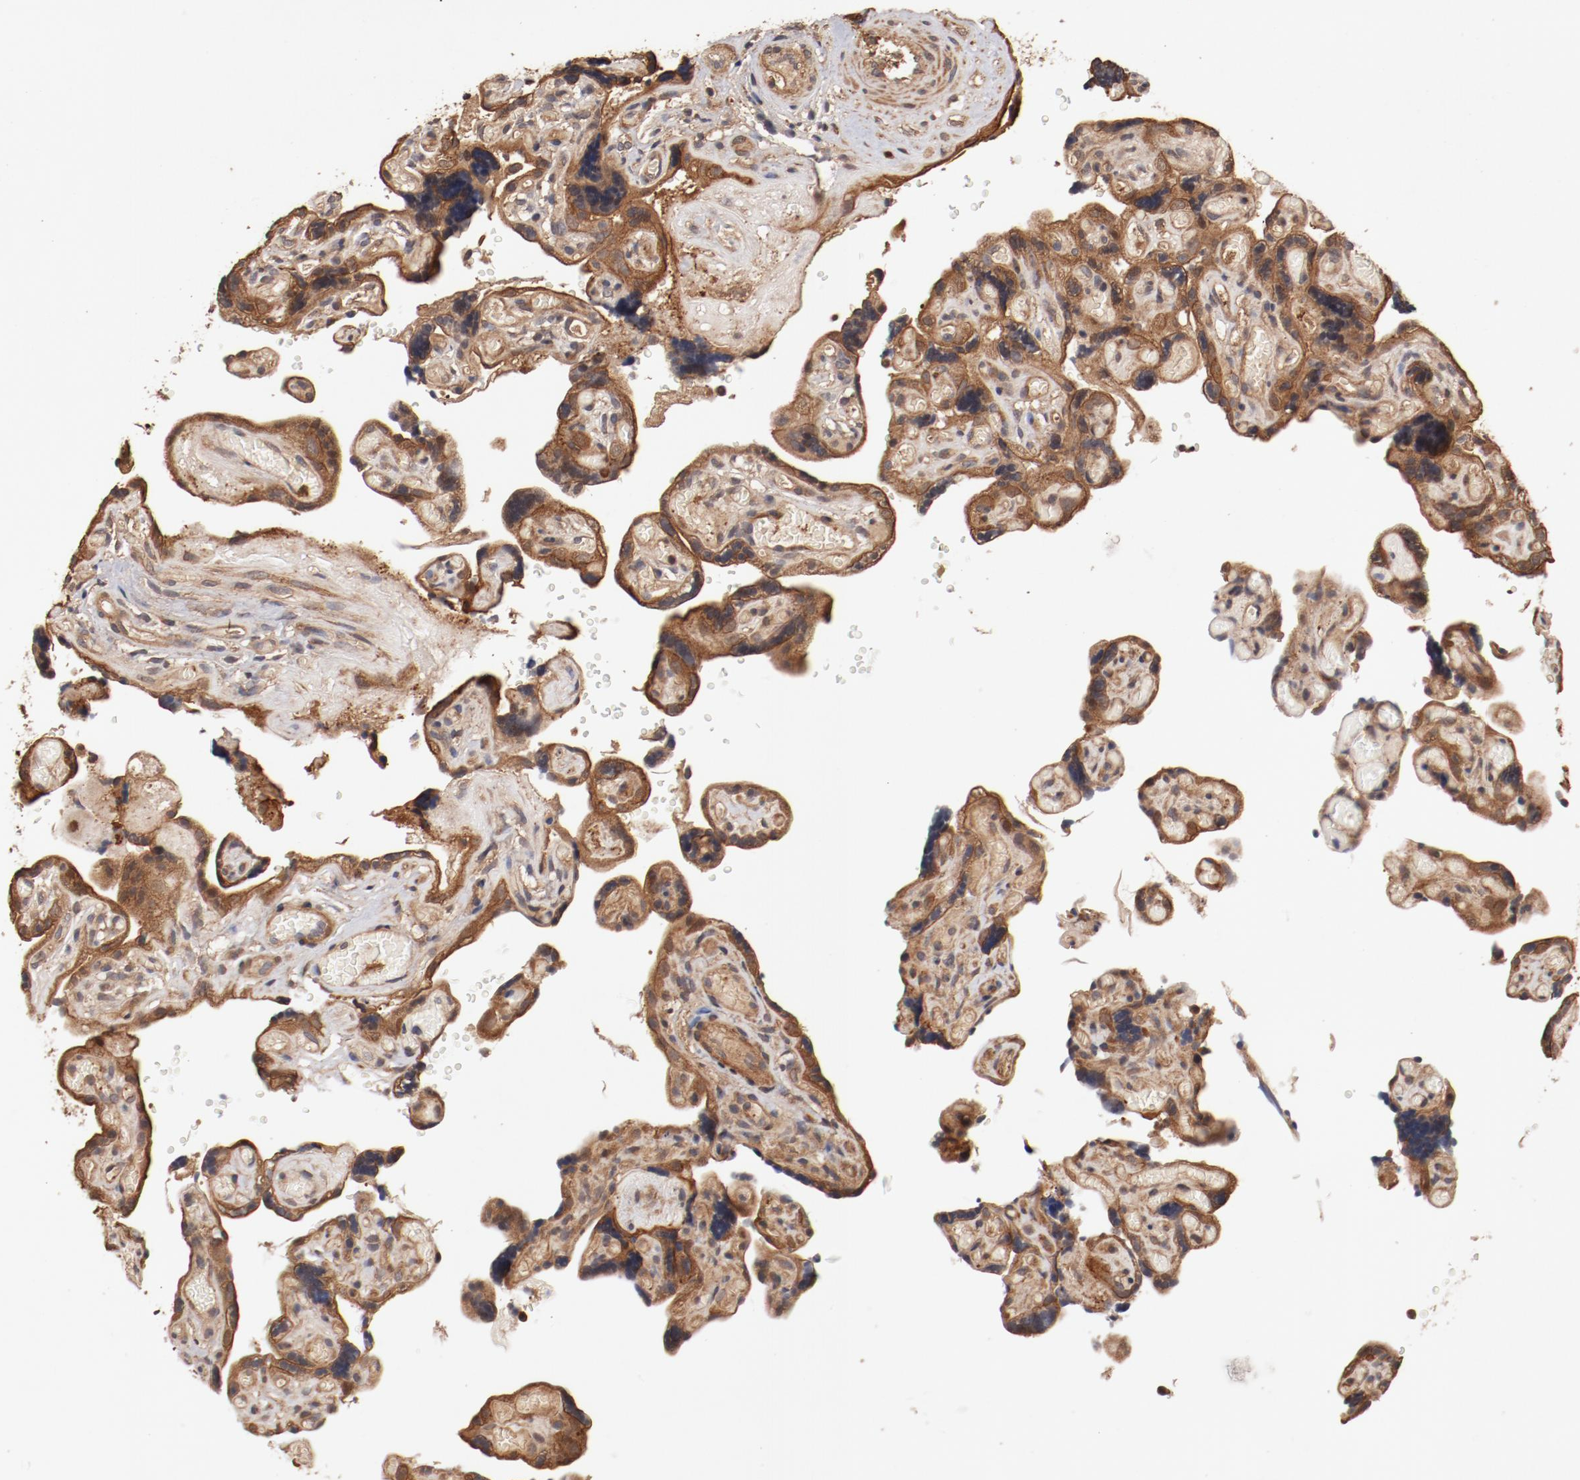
{"staining": {"intensity": "moderate", "quantity": ">75%", "location": "cytoplasmic/membranous,nuclear"}, "tissue": "placenta", "cell_type": "Decidual cells", "image_type": "normal", "snomed": [{"axis": "morphology", "description": "Normal tissue, NOS"}, {"axis": "topography", "description": "Placenta"}], "caption": "A medium amount of moderate cytoplasmic/membranous,nuclear positivity is identified in about >75% of decidual cells in benign placenta. (DAB (3,3'-diaminobenzidine) = brown stain, brightfield microscopy at high magnification).", "gene": "GUF1", "patient": {"sex": "female", "age": 30}}